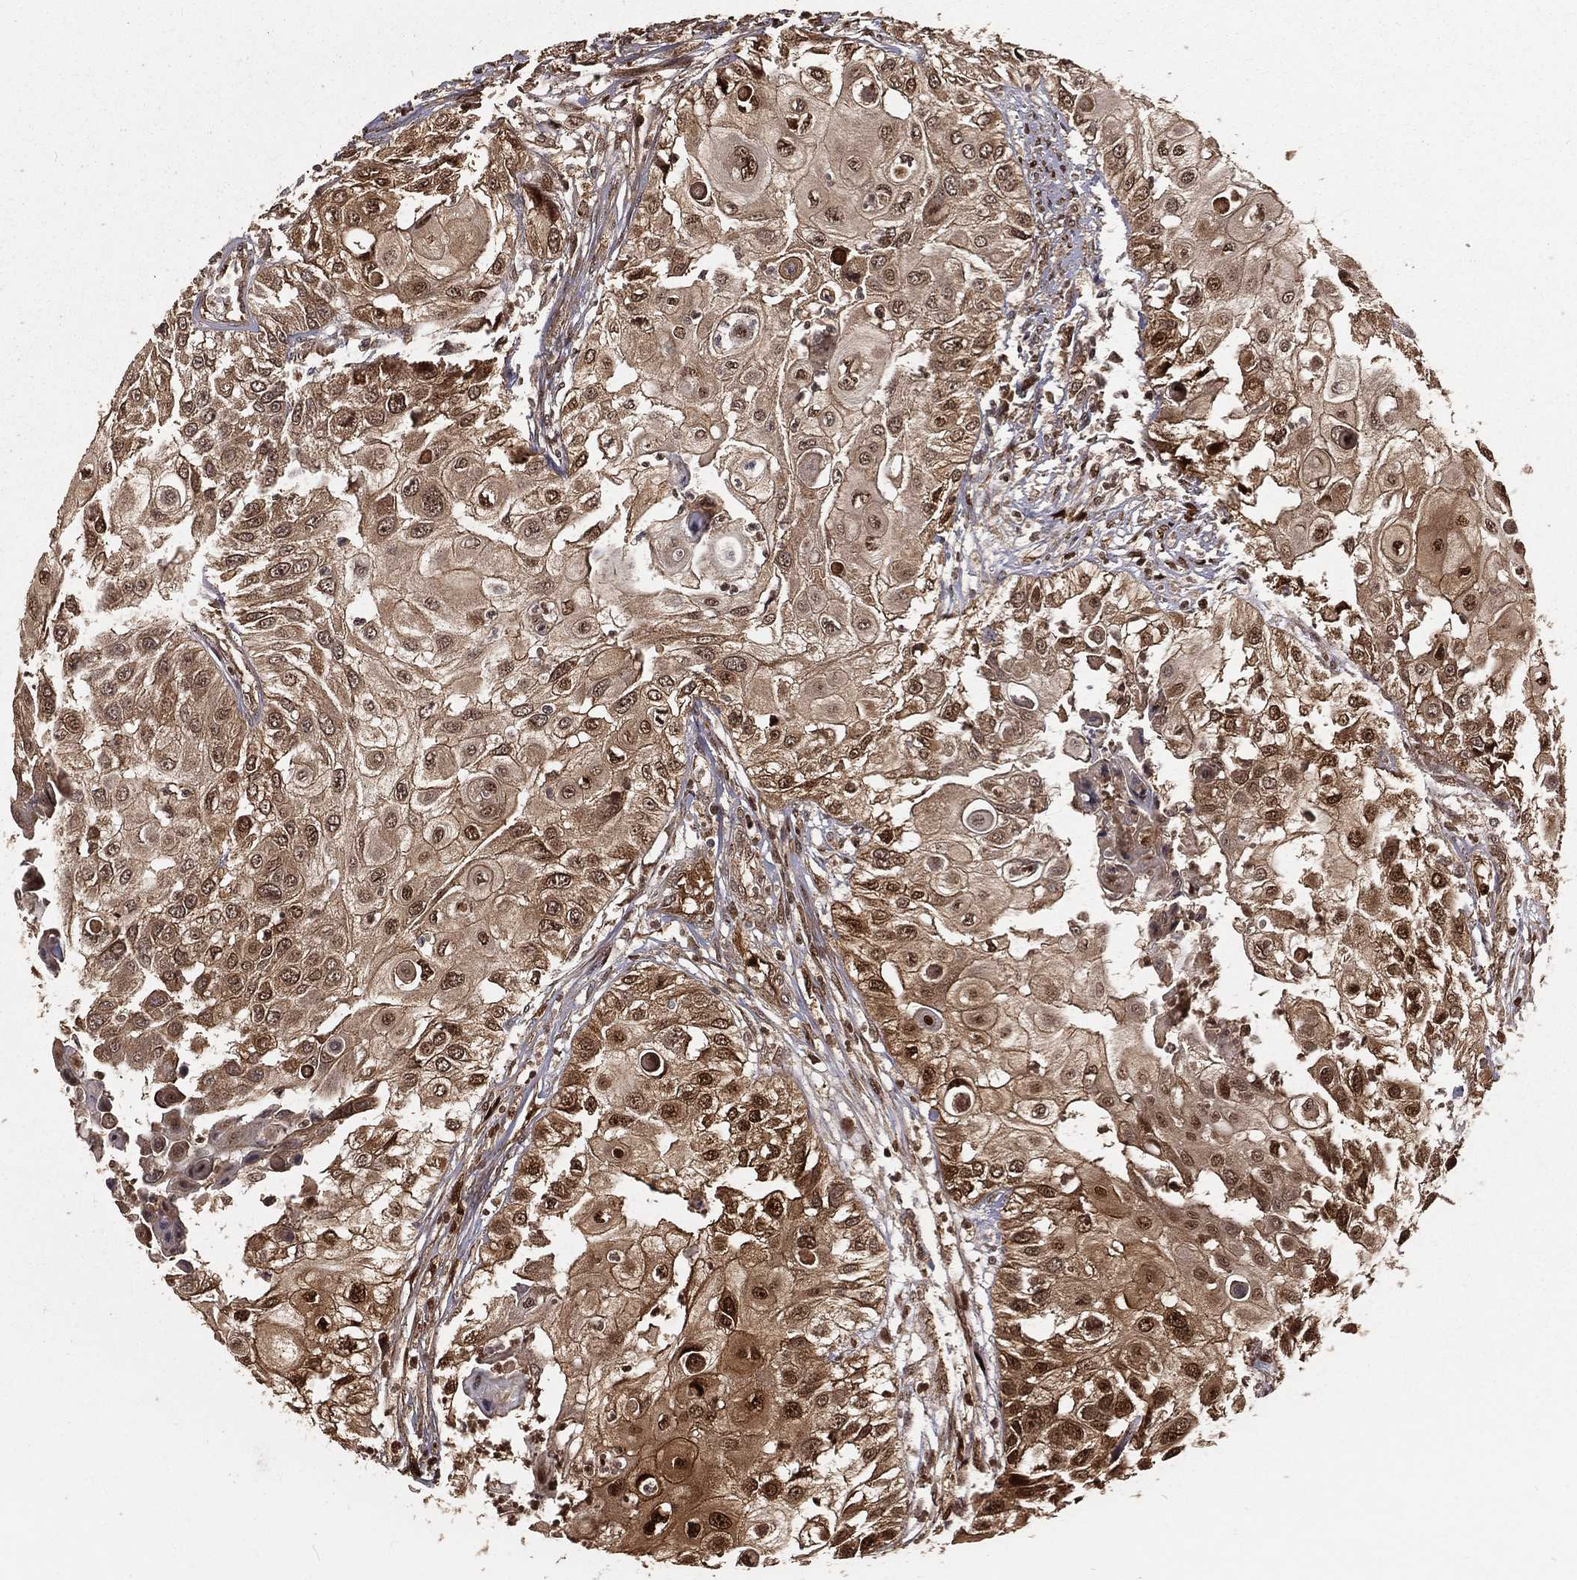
{"staining": {"intensity": "moderate", "quantity": "25%-75%", "location": "cytoplasmic/membranous,nuclear"}, "tissue": "urothelial cancer", "cell_type": "Tumor cells", "image_type": "cancer", "snomed": [{"axis": "morphology", "description": "Urothelial carcinoma, High grade"}, {"axis": "topography", "description": "Urinary bladder"}], "caption": "IHC staining of urothelial cancer, which exhibits medium levels of moderate cytoplasmic/membranous and nuclear expression in approximately 25%-75% of tumor cells indicating moderate cytoplasmic/membranous and nuclear protein expression. The staining was performed using DAB (3,3'-diaminobenzidine) (brown) for protein detection and nuclei were counterstained in hematoxylin (blue).", "gene": "MAPK1", "patient": {"sex": "female", "age": 79}}